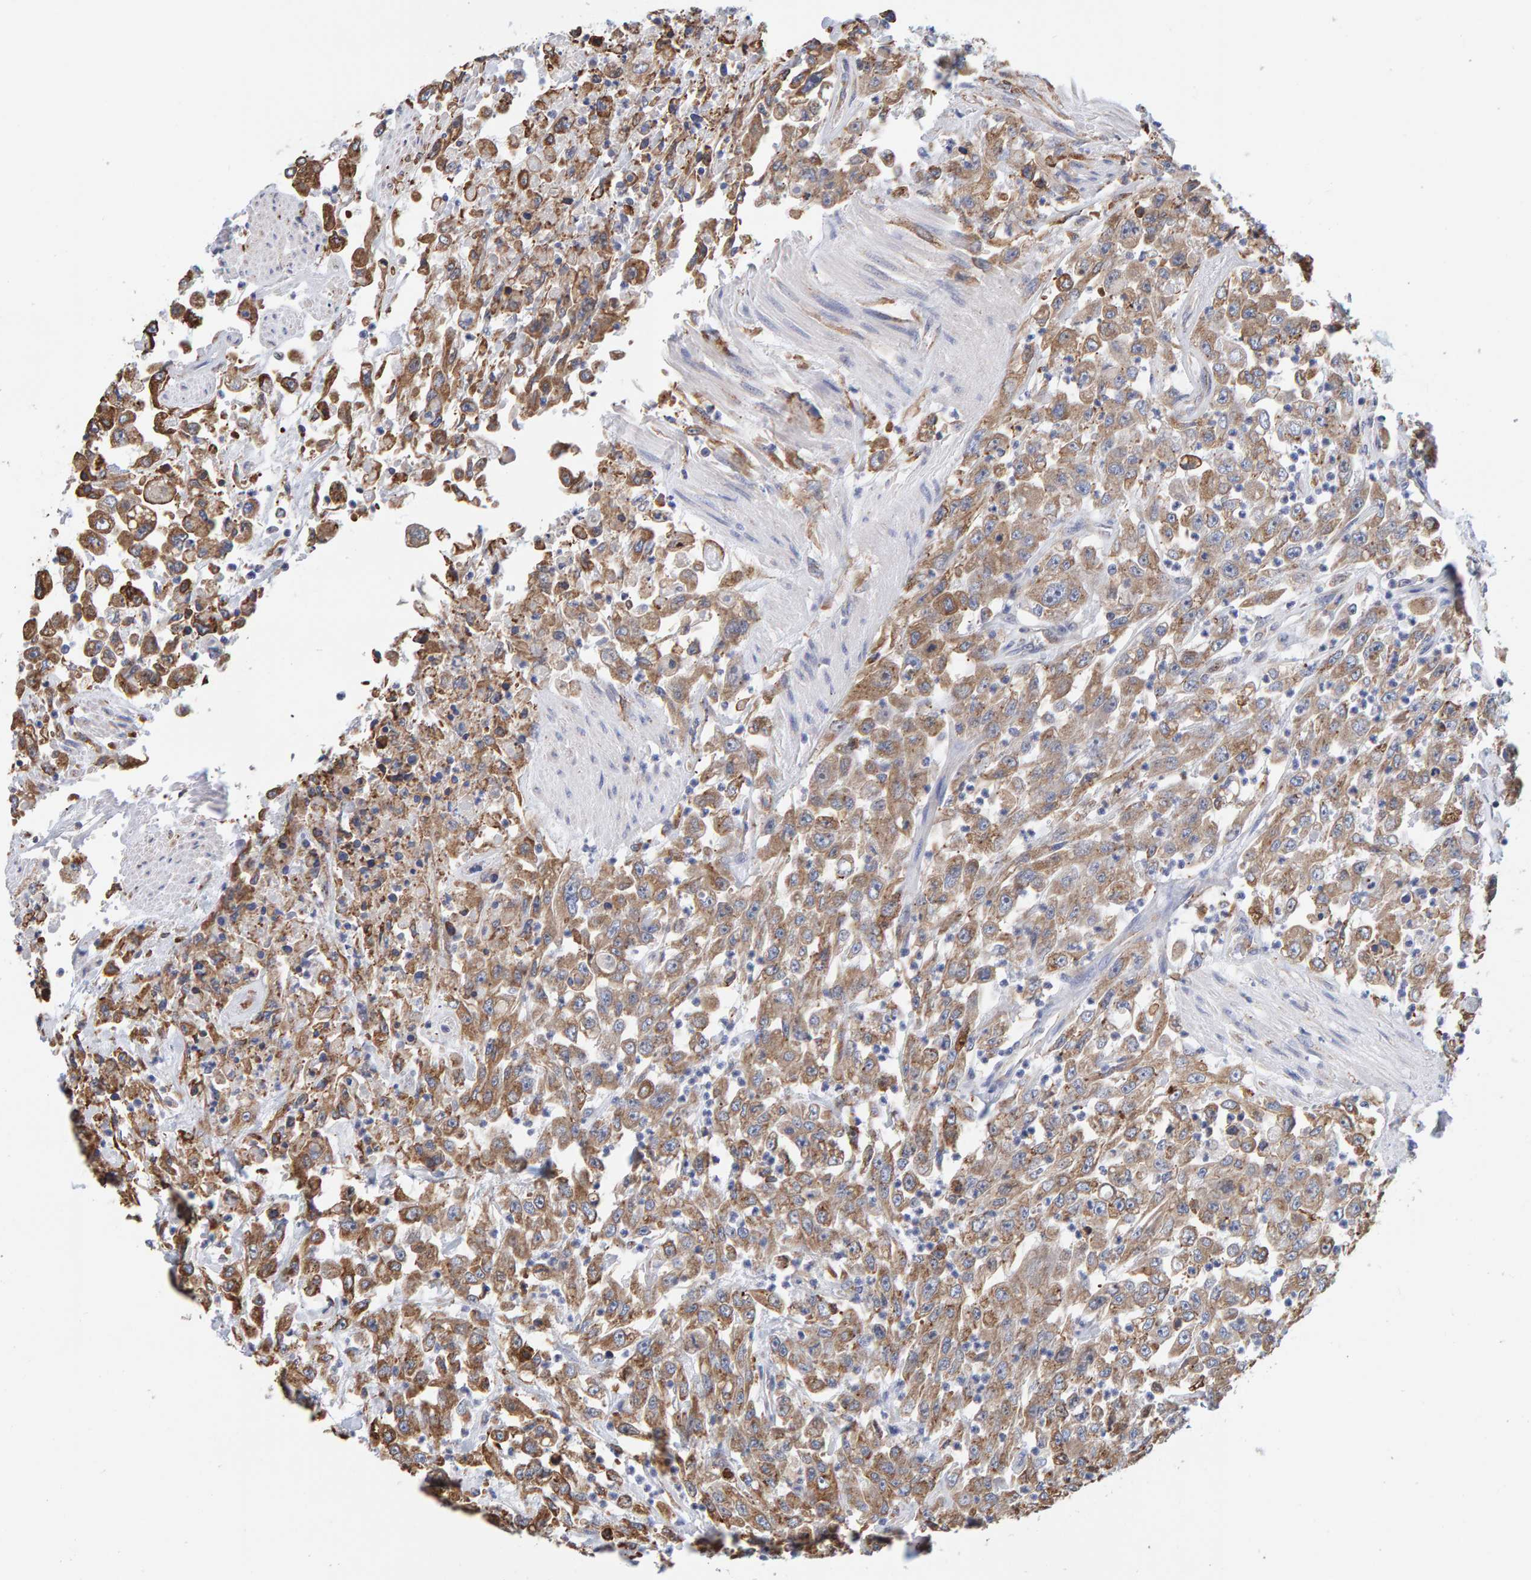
{"staining": {"intensity": "moderate", "quantity": ">75%", "location": "cytoplasmic/membranous"}, "tissue": "urothelial cancer", "cell_type": "Tumor cells", "image_type": "cancer", "snomed": [{"axis": "morphology", "description": "Urothelial carcinoma, High grade"}, {"axis": "topography", "description": "Urinary bladder"}], "caption": "Urothelial cancer was stained to show a protein in brown. There is medium levels of moderate cytoplasmic/membranous staining in about >75% of tumor cells. The staining is performed using DAB brown chromogen to label protein expression. The nuclei are counter-stained blue using hematoxylin.", "gene": "SGPL1", "patient": {"sex": "male", "age": 46}}